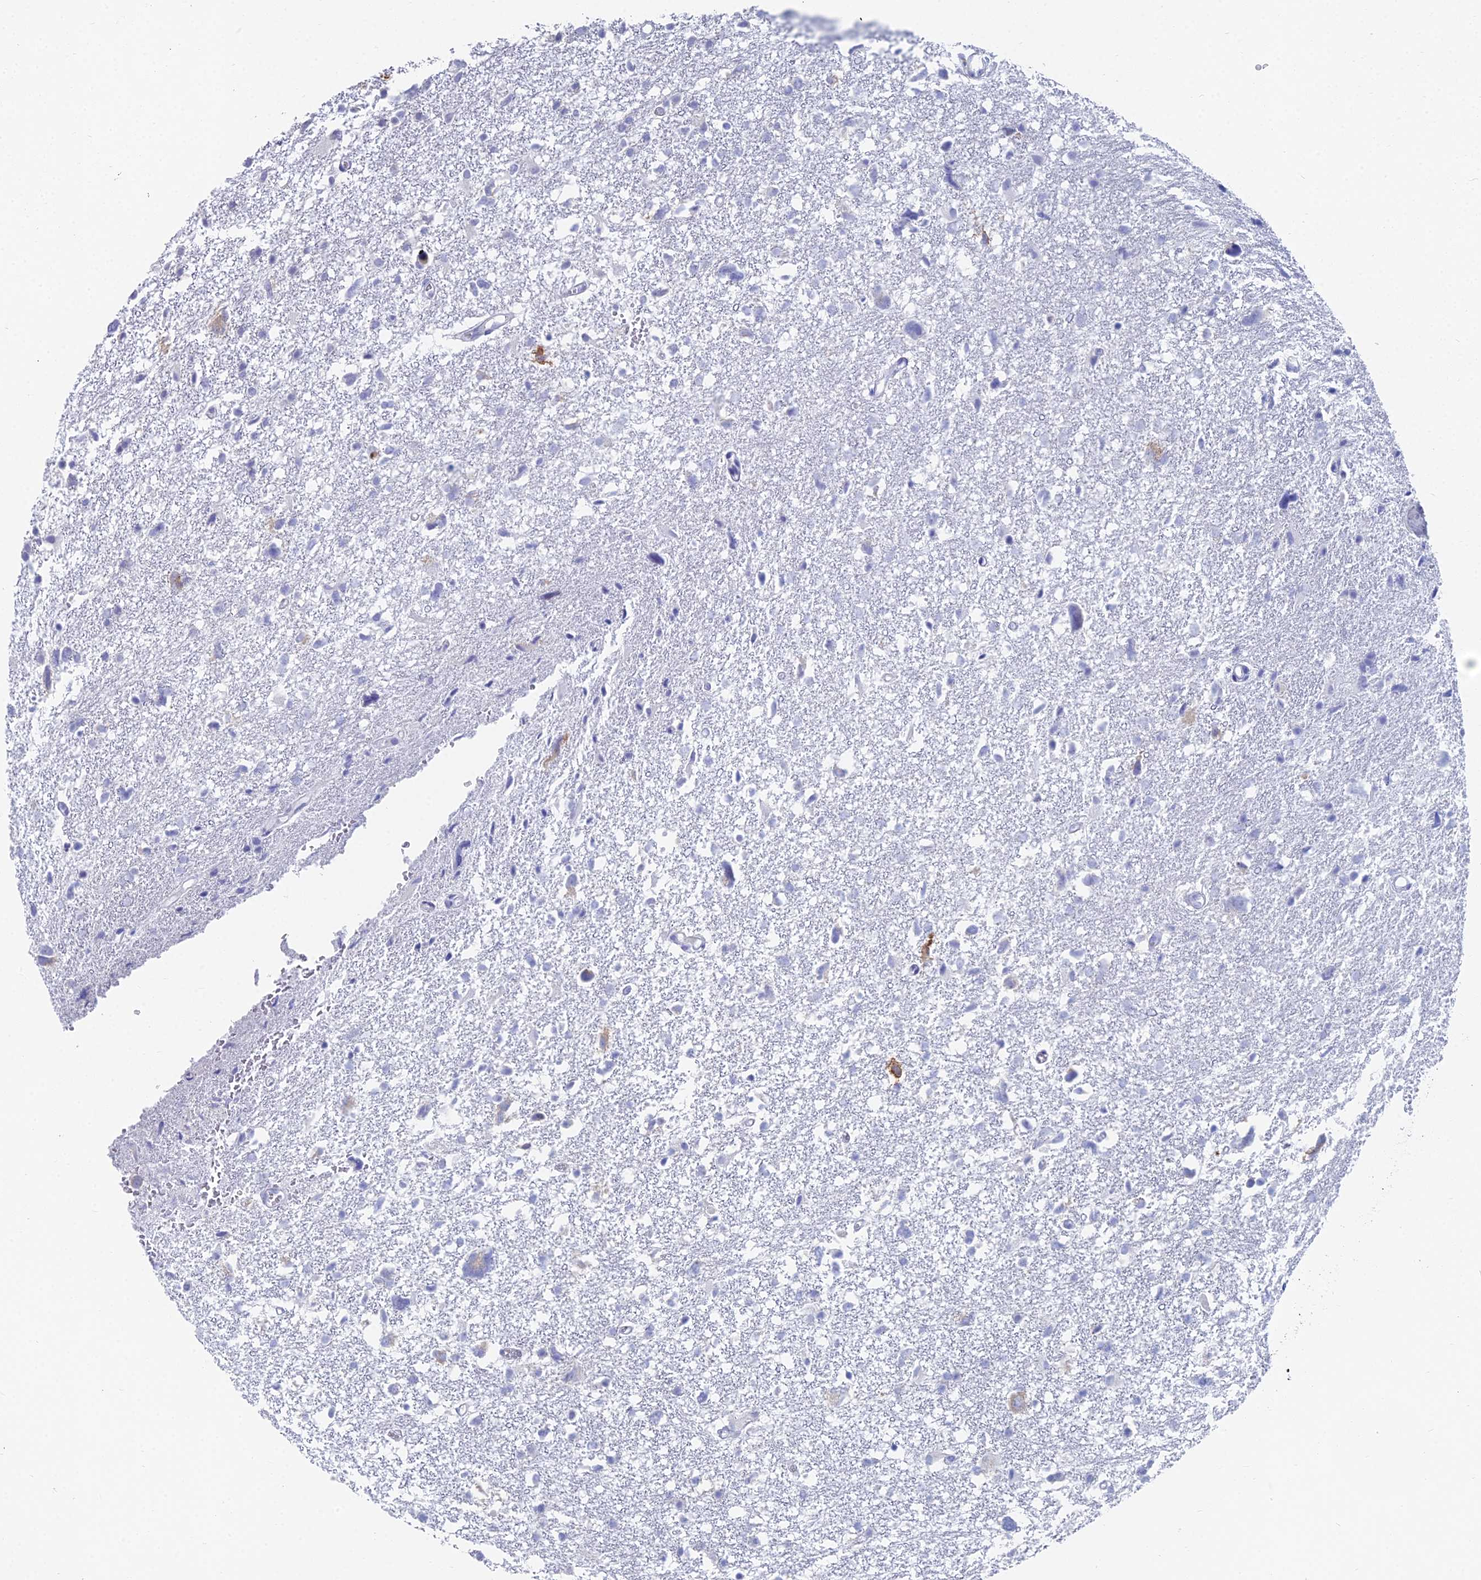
{"staining": {"intensity": "negative", "quantity": "none", "location": "none"}, "tissue": "glioma", "cell_type": "Tumor cells", "image_type": "cancer", "snomed": [{"axis": "morphology", "description": "Glioma, malignant, High grade"}, {"axis": "topography", "description": "Brain"}], "caption": "This is an immunohistochemistry (IHC) image of malignant glioma (high-grade). There is no expression in tumor cells.", "gene": "TNNT3", "patient": {"sex": "male", "age": 61}}